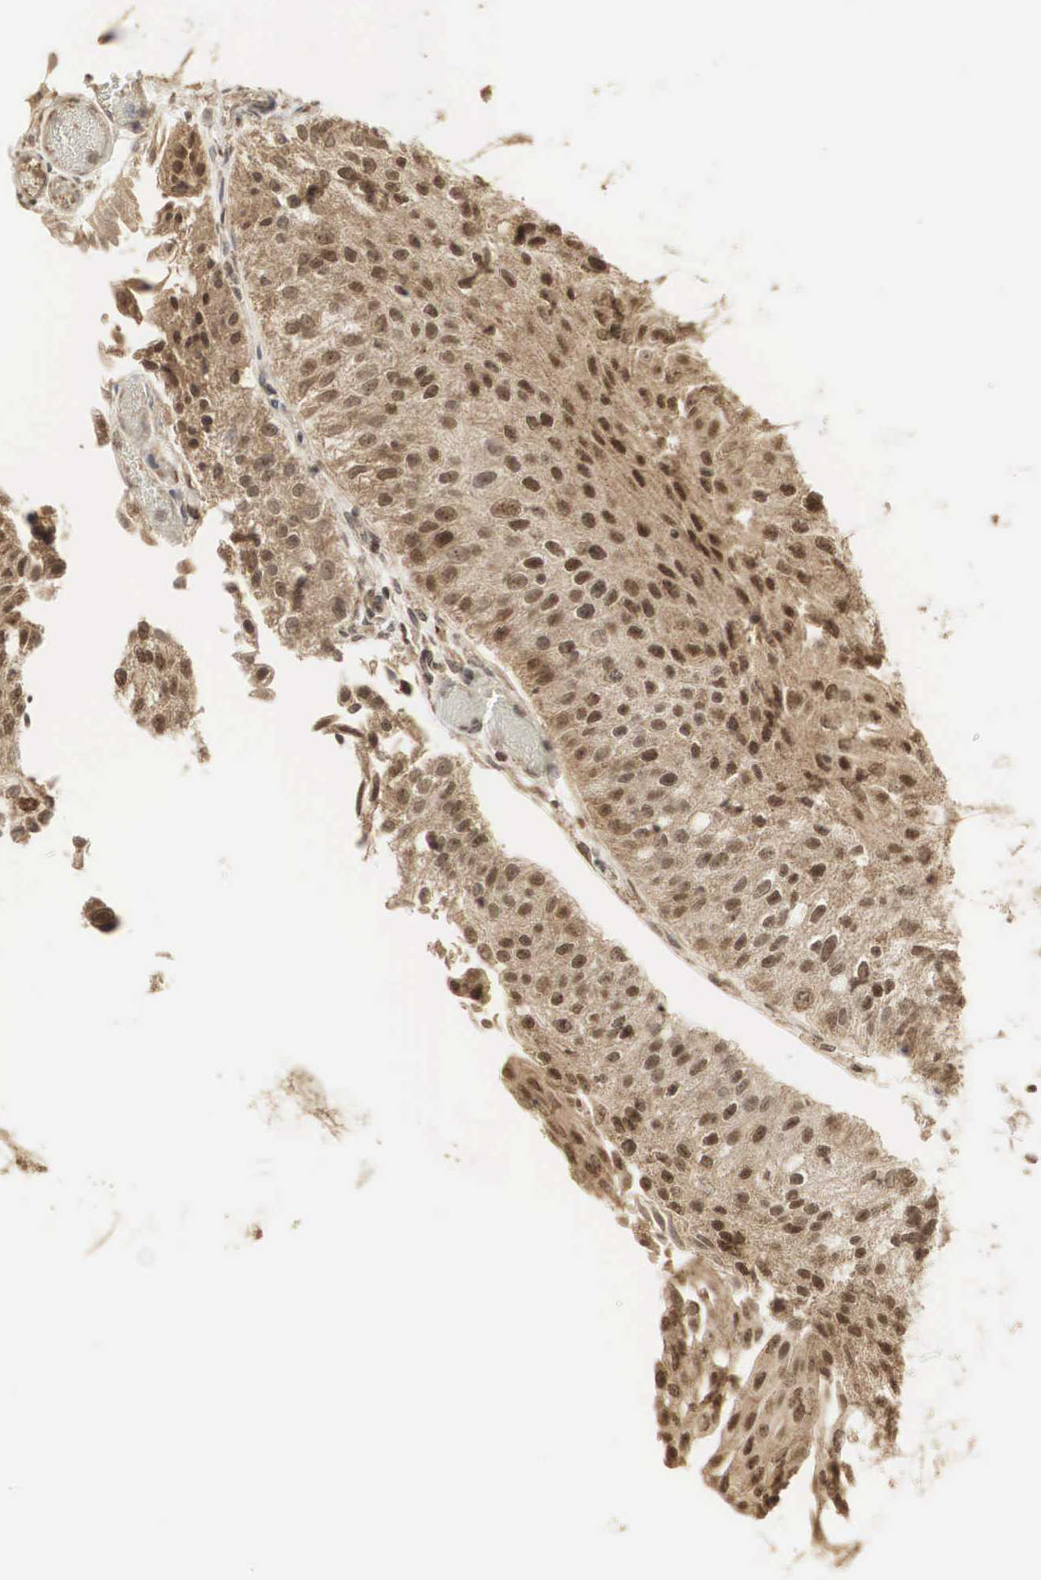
{"staining": {"intensity": "strong", "quantity": ">75%", "location": "cytoplasmic/membranous,nuclear"}, "tissue": "urothelial cancer", "cell_type": "Tumor cells", "image_type": "cancer", "snomed": [{"axis": "morphology", "description": "Urothelial carcinoma, Low grade"}, {"axis": "topography", "description": "Urinary bladder"}], "caption": "Immunohistochemistry (DAB (3,3'-diaminobenzidine)) staining of urothelial cancer displays strong cytoplasmic/membranous and nuclear protein expression in about >75% of tumor cells. The protein of interest is shown in brown color, while the nuclei are stained blue.", "gene": "RNF113A", "patient": {"sex": "male", "age": 86}}